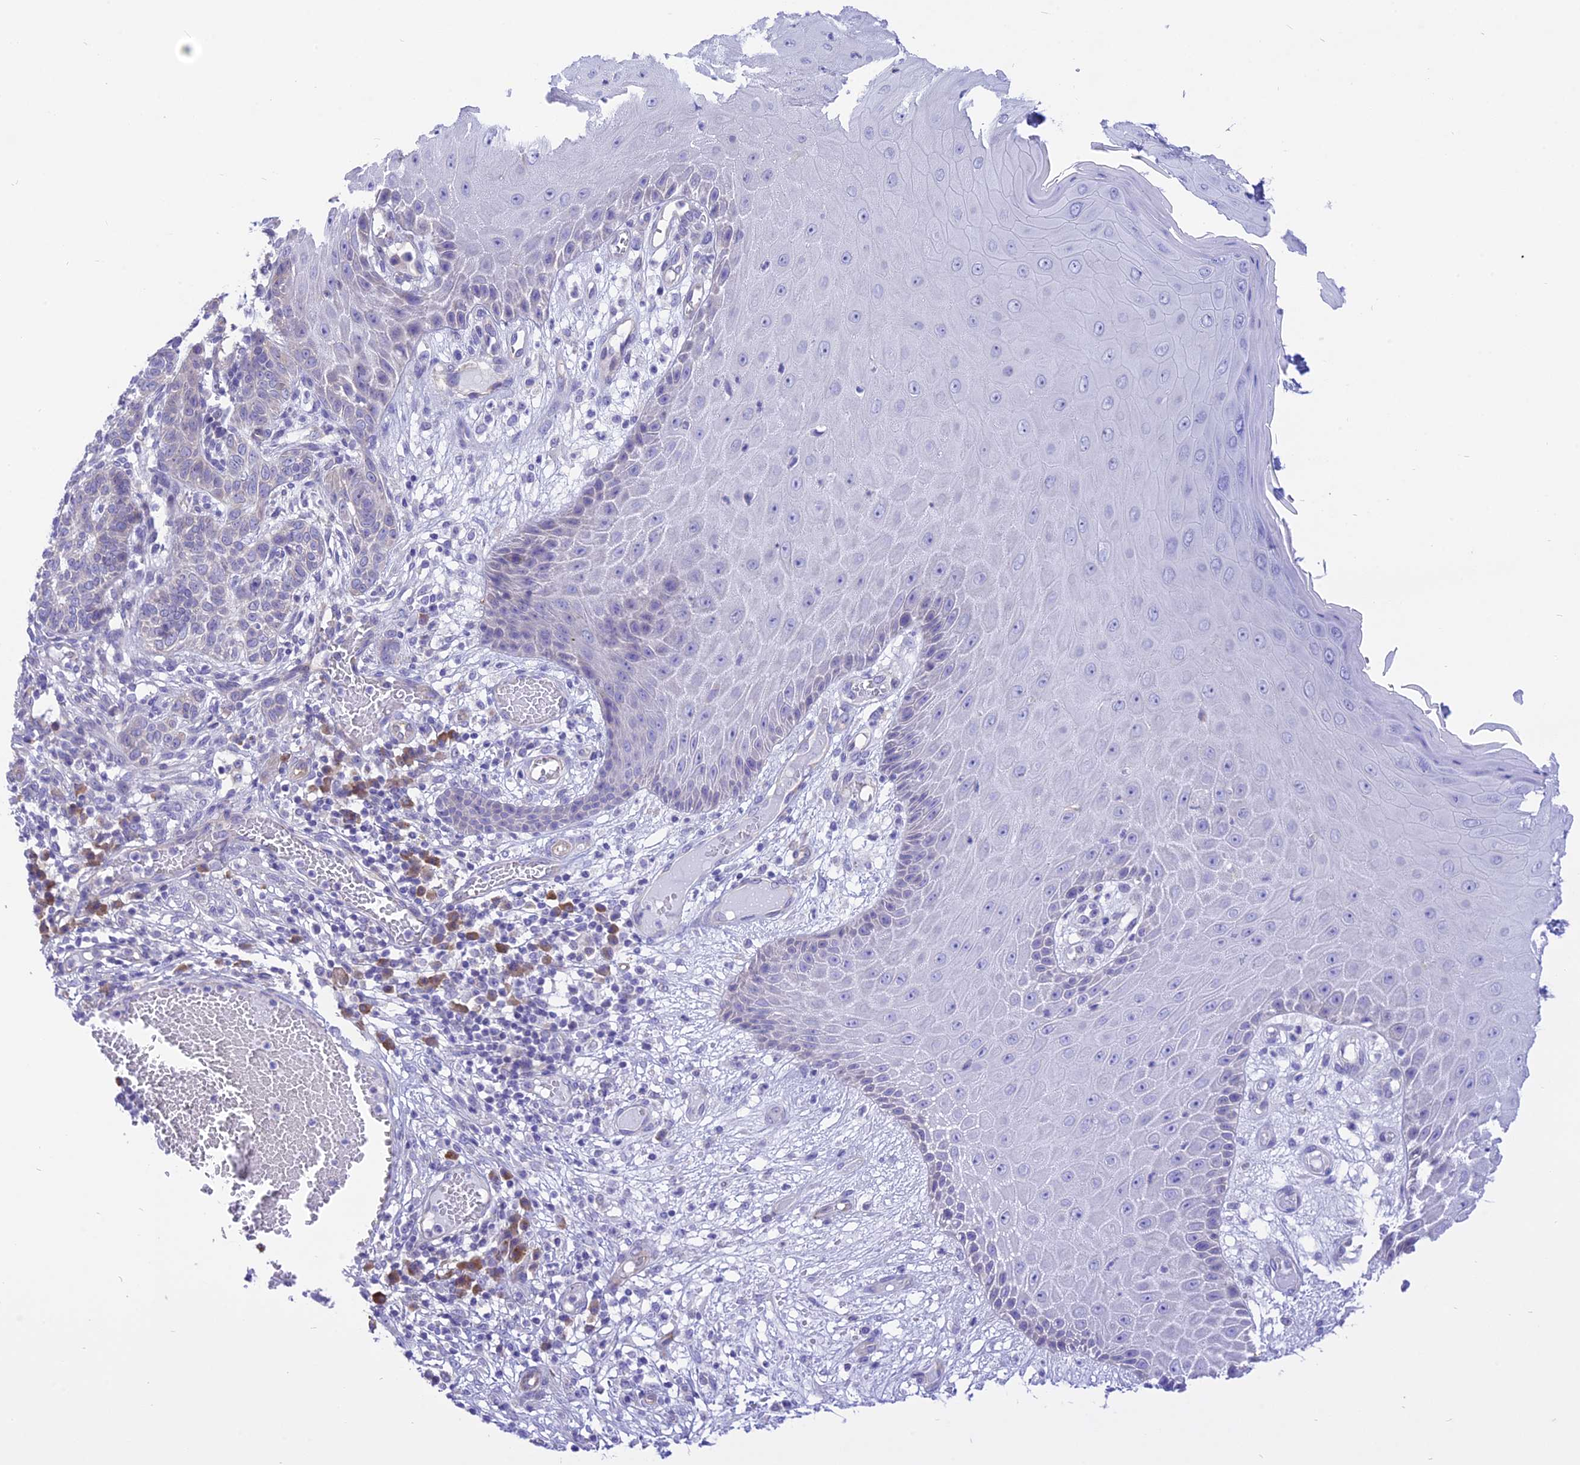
{"staining": {"intensity": "negative", "quantity": "none", "location": "none"}, "tissue": "skin cancer", "cell_type": "Tumor cells", "image_type": "cancer", "snomed": [{"axis": "morphology", "description": "Normal tissue, NOS"}, {"axis": "morphology", "description": "Basal cell carcinoma"}, {"axis": "topography", "description": "Skin"}], "caption": "Tumor cells are negative for brown protein staining in skin cancer.", "gene": "DCAF16", "patient": {"sex": "male", "age": 64}}